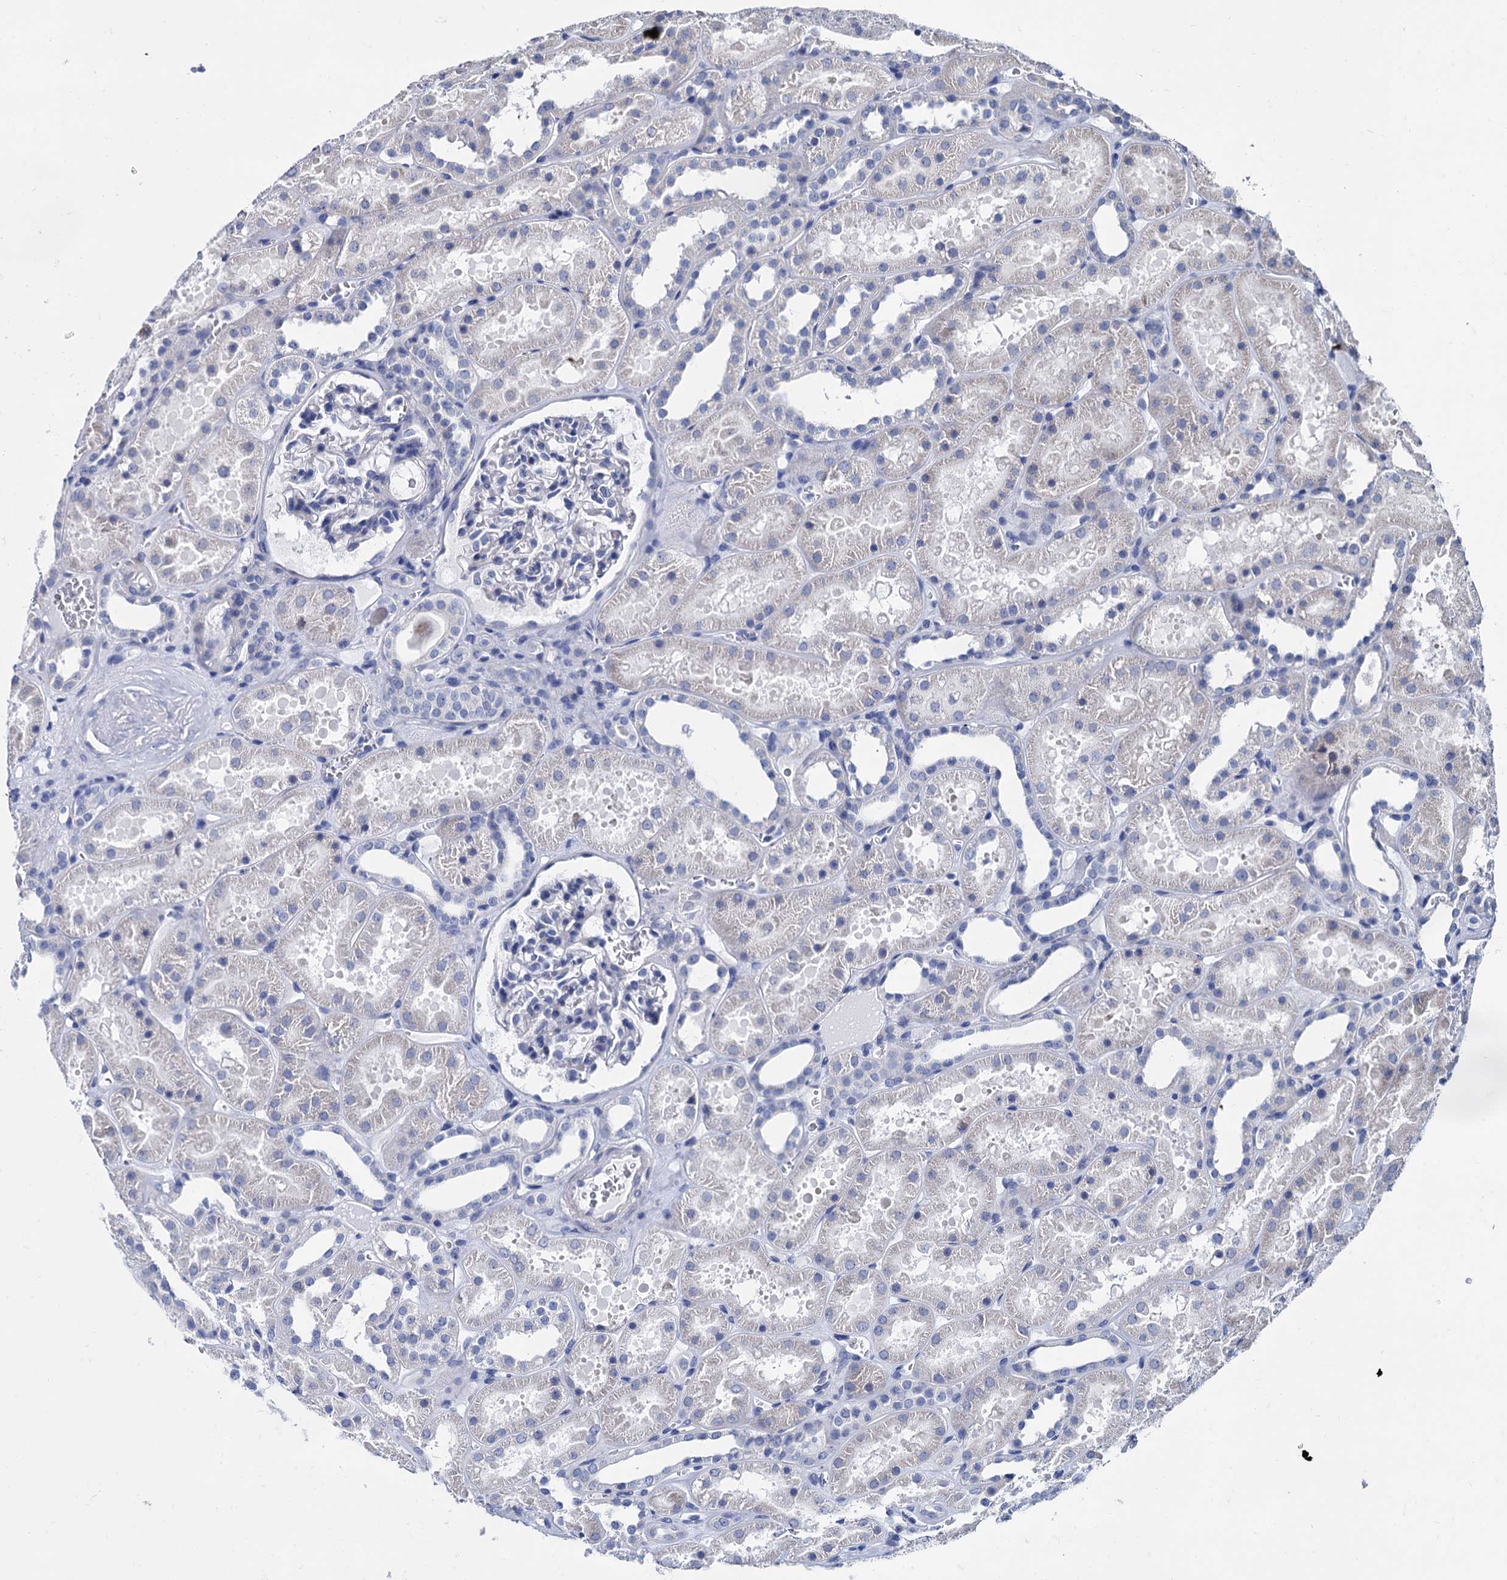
{"staining": {"intensity": "negative", "quantity": "none", "location": "none"}, "tissue": "kidney", "cell_type": "Cells in glomeruli", "image_type": "normal", "snomed": [{"axis": "morphology", "description": "Normal tissue, NOS"}, {"axis": "topography", "description": "Kidney"}], "caption": "A high-resolution photomicrograph shows IHC staining of benign kidney, which demonstrates no significant staining in cells in glomeruli. (Immunohistochemistry (ihc), brightfield microscopy, high magnification).", "gene": "FOXR2", "patient": {"sex": "female", "age": 41}}